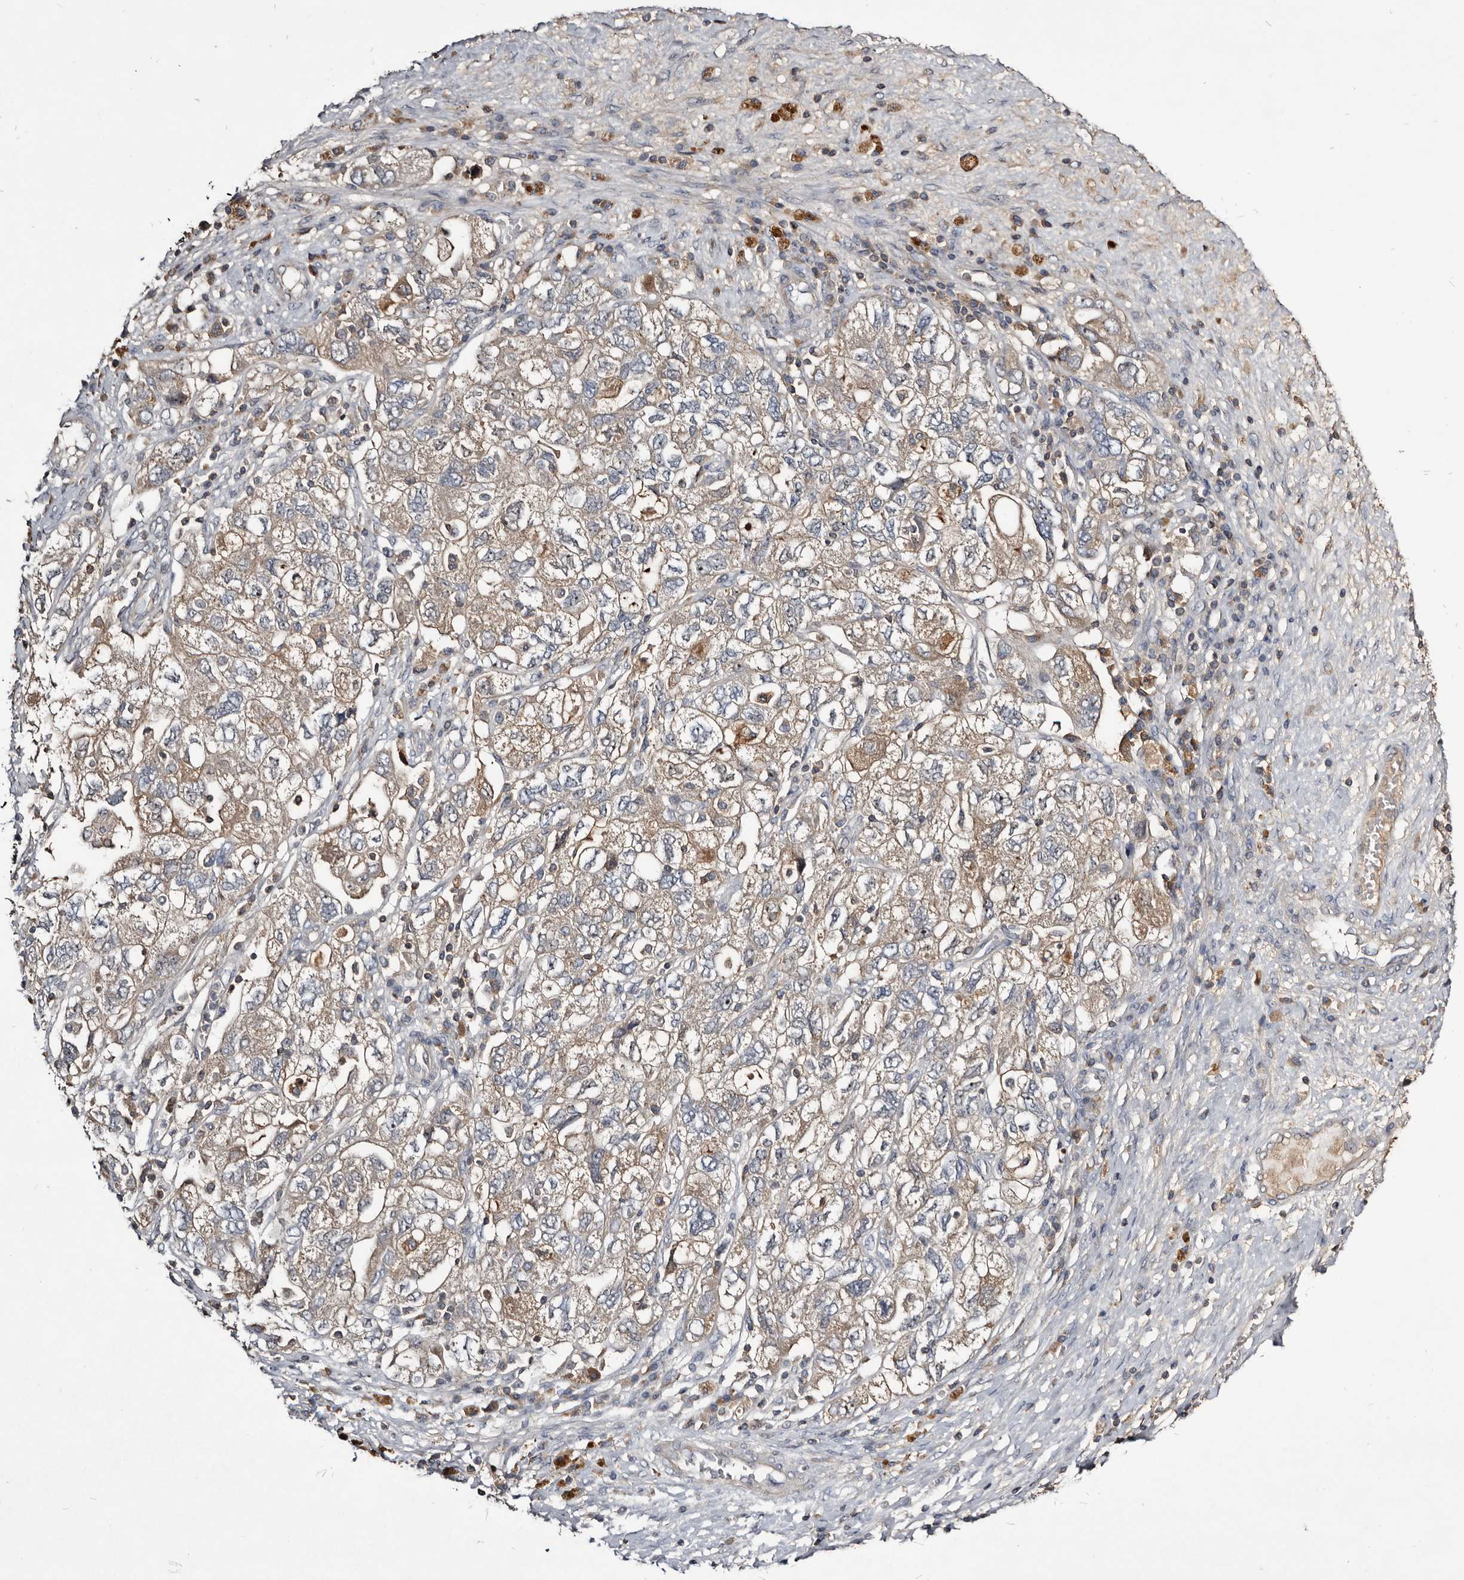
{"staining": {"intensity": "weak", "quantity": ">75%", "location": "cytoplasmic/membranous"}, "tissue": "ovarian cancer", "cell_type": "Tumor cells", "image_type": "cancer", "snomed": [{"axis": "morphology", "description": "Carcinoma, NOS"}, {"axis": "morphology", "description": "Cystadenocarcinoma, serous, NOS"}, {"axis": "topography", "description": "Ovary"}], "caption": "Weak cytoplasmic/membranous staining for a protein is seen in about >75% of tumor cells of ovarian carcinoma using IHC.", "gene": "TTC39A", "patient": {"sex": "female", "age": 69}}